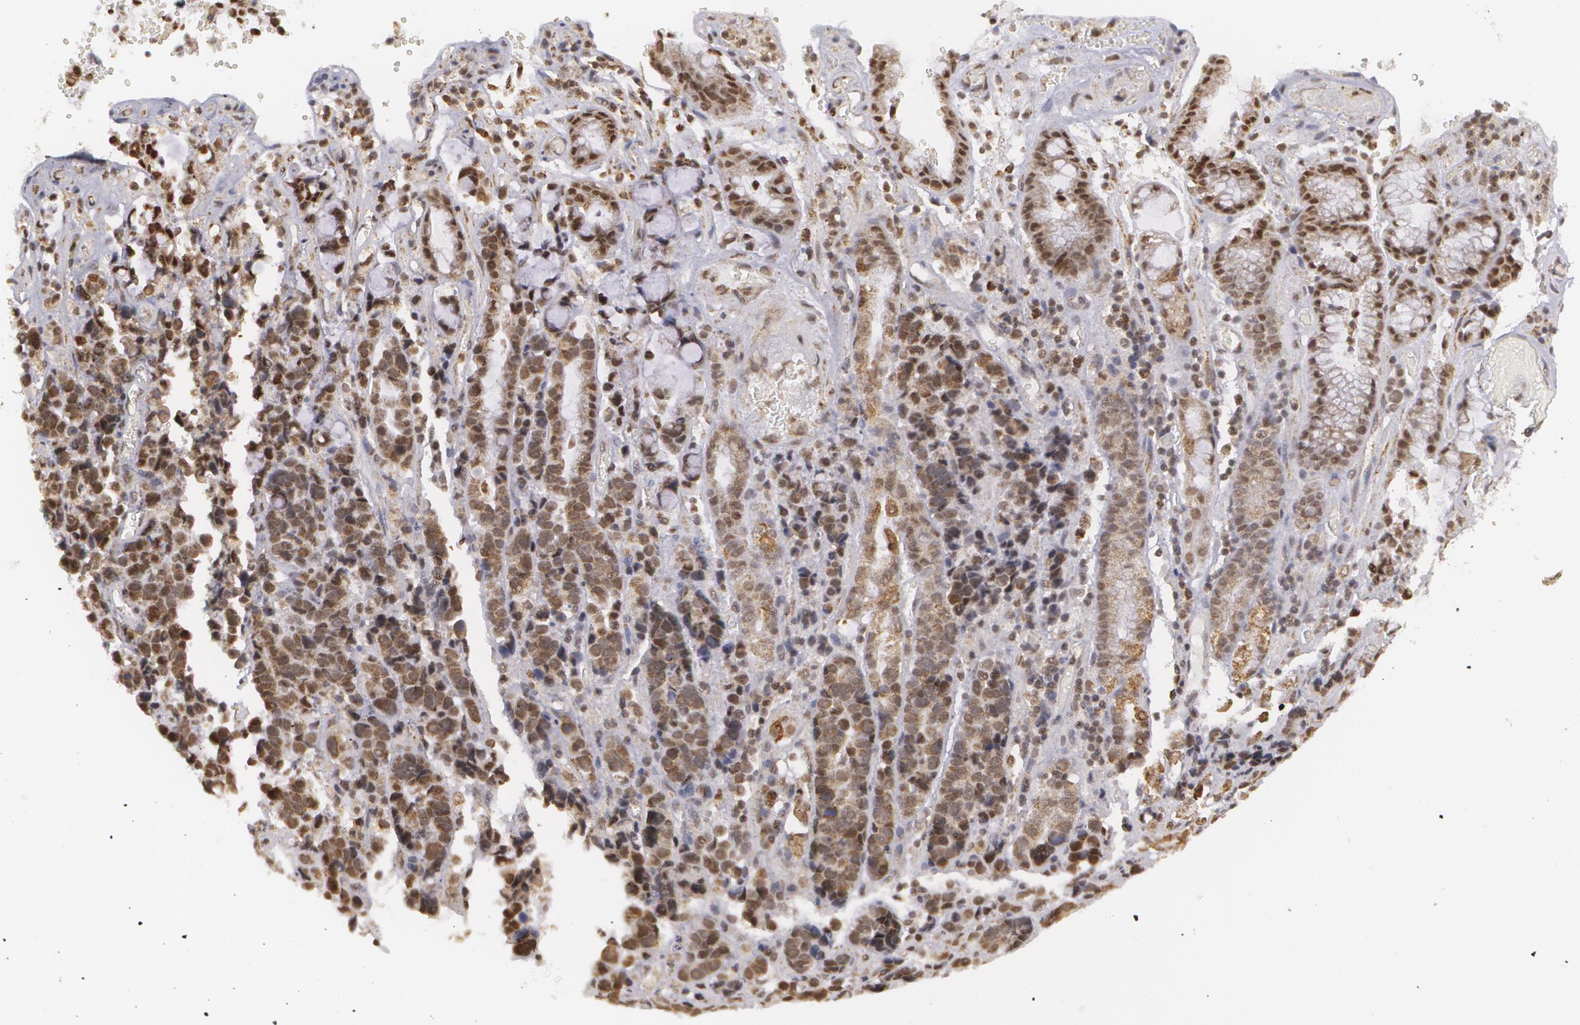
{"staining": {"intensity": "weak", "quantity": ">75%", "location": "cytoplasmic/membranous,nuclear"}, "tissue": "stomach cancer", "cell_type": "Tumor cells", "image_type": "cancer", "snomed": [{"axis": "morphology", "description": "Adenocarcinoma, NOS"}, {"axis": "topography", "description": "Stomach, upper"}], "caption": "Stomach cancer (adenocarcinoma) tissue reveals weak cytoplasmic/membranous and nuclear expression in about >75% of tumor cells, visualized by immunohistochemistry.", "gene": "MXD1", "patient": {"sex": "male", "age": 71}}